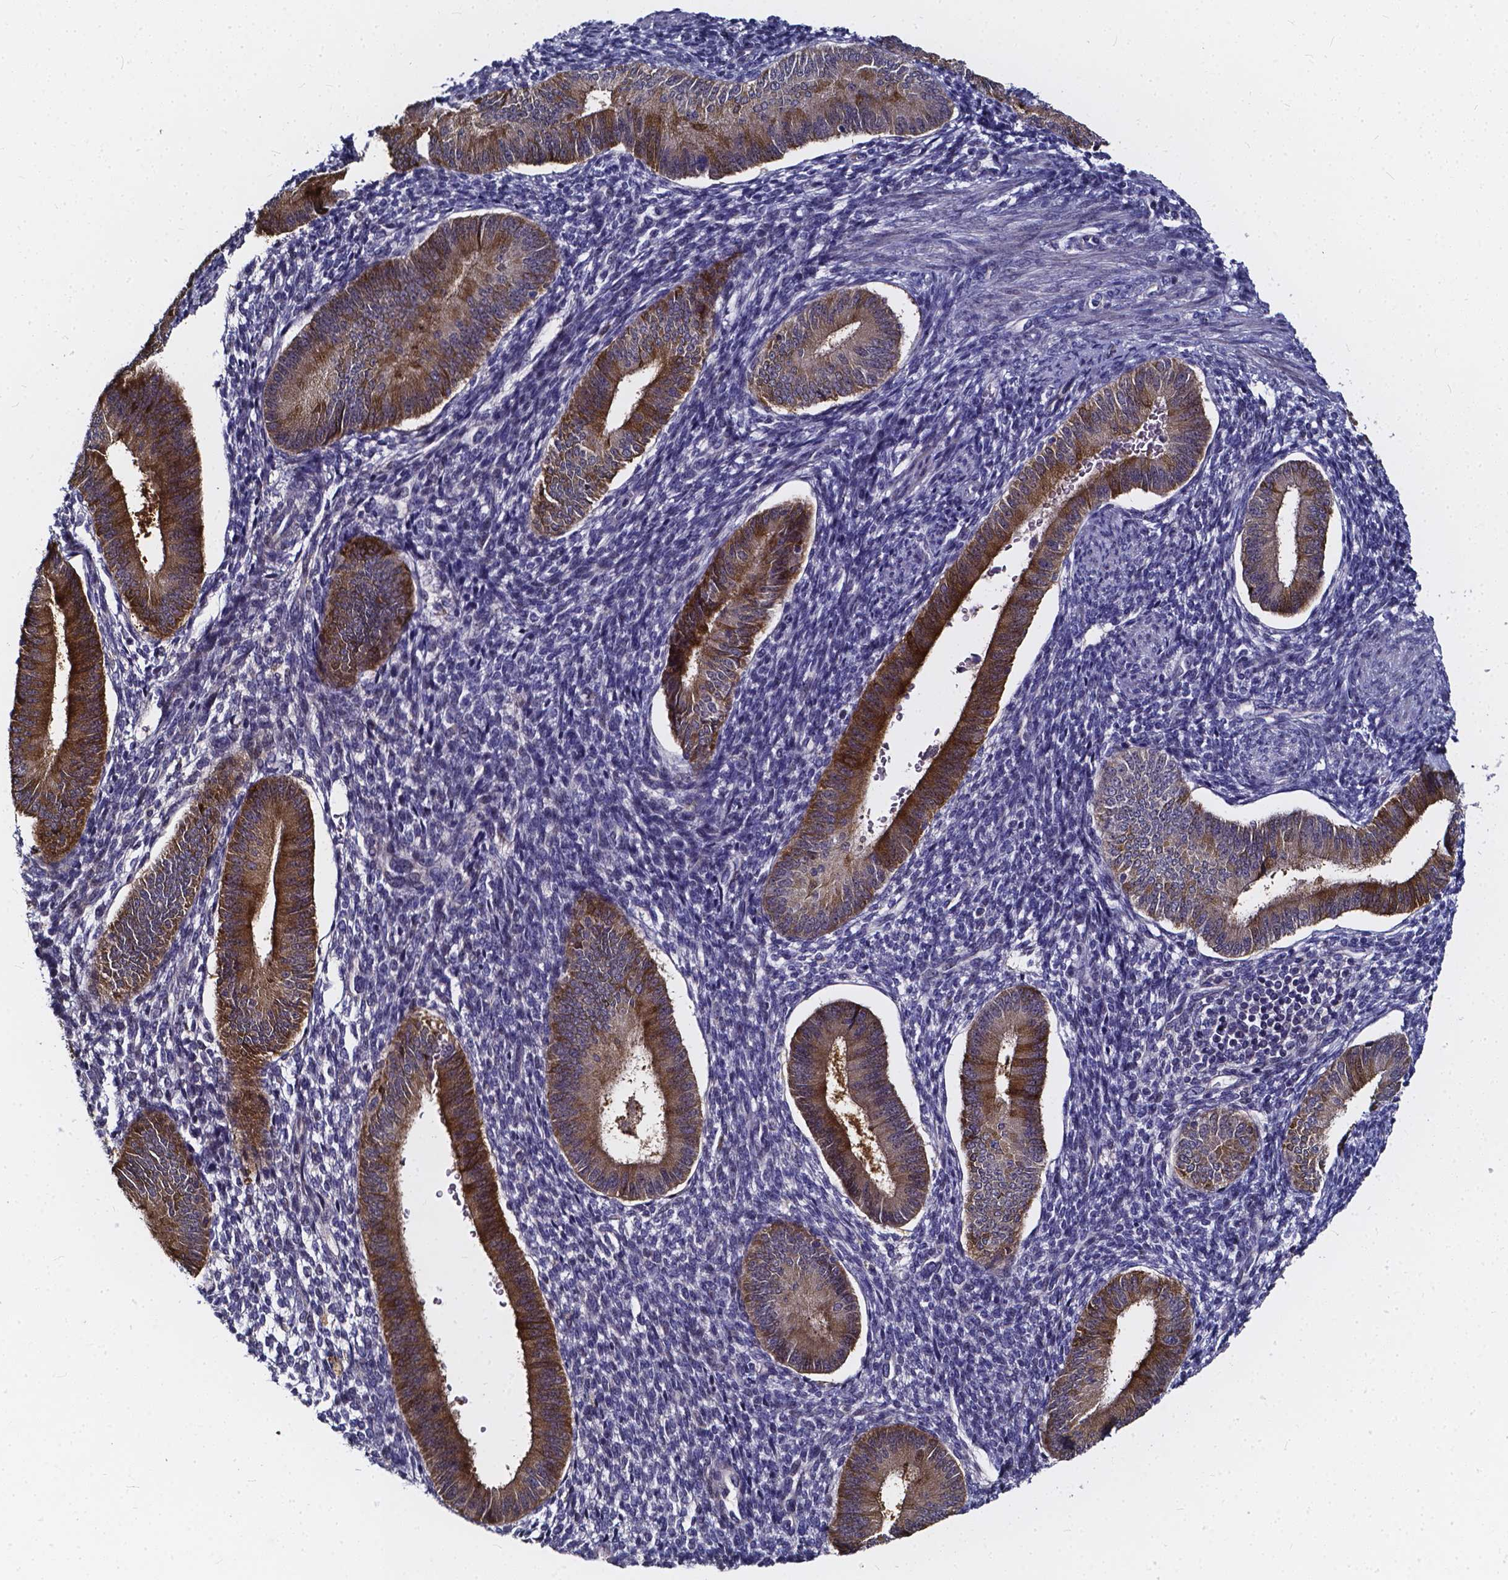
{"staining": {"intensity": "negative", "quantity": "none", "location": "none"}, "tissue": "endometrium", "cell_type": "Cells in endometrial stroma", "image_type": "normal", "snomed": [{"axis": "morphology", "description": "Normal tissue, NOS"}, {"axis": "topography", "description": "Endometrium"}], "caption": "An IHC photomicrograph of benign endometrium is shown. There is no staining in cells in endometrial stroma of endometrium.", "gene": "SOWAHA", "patient": {"sex": "female", "age": 39}}